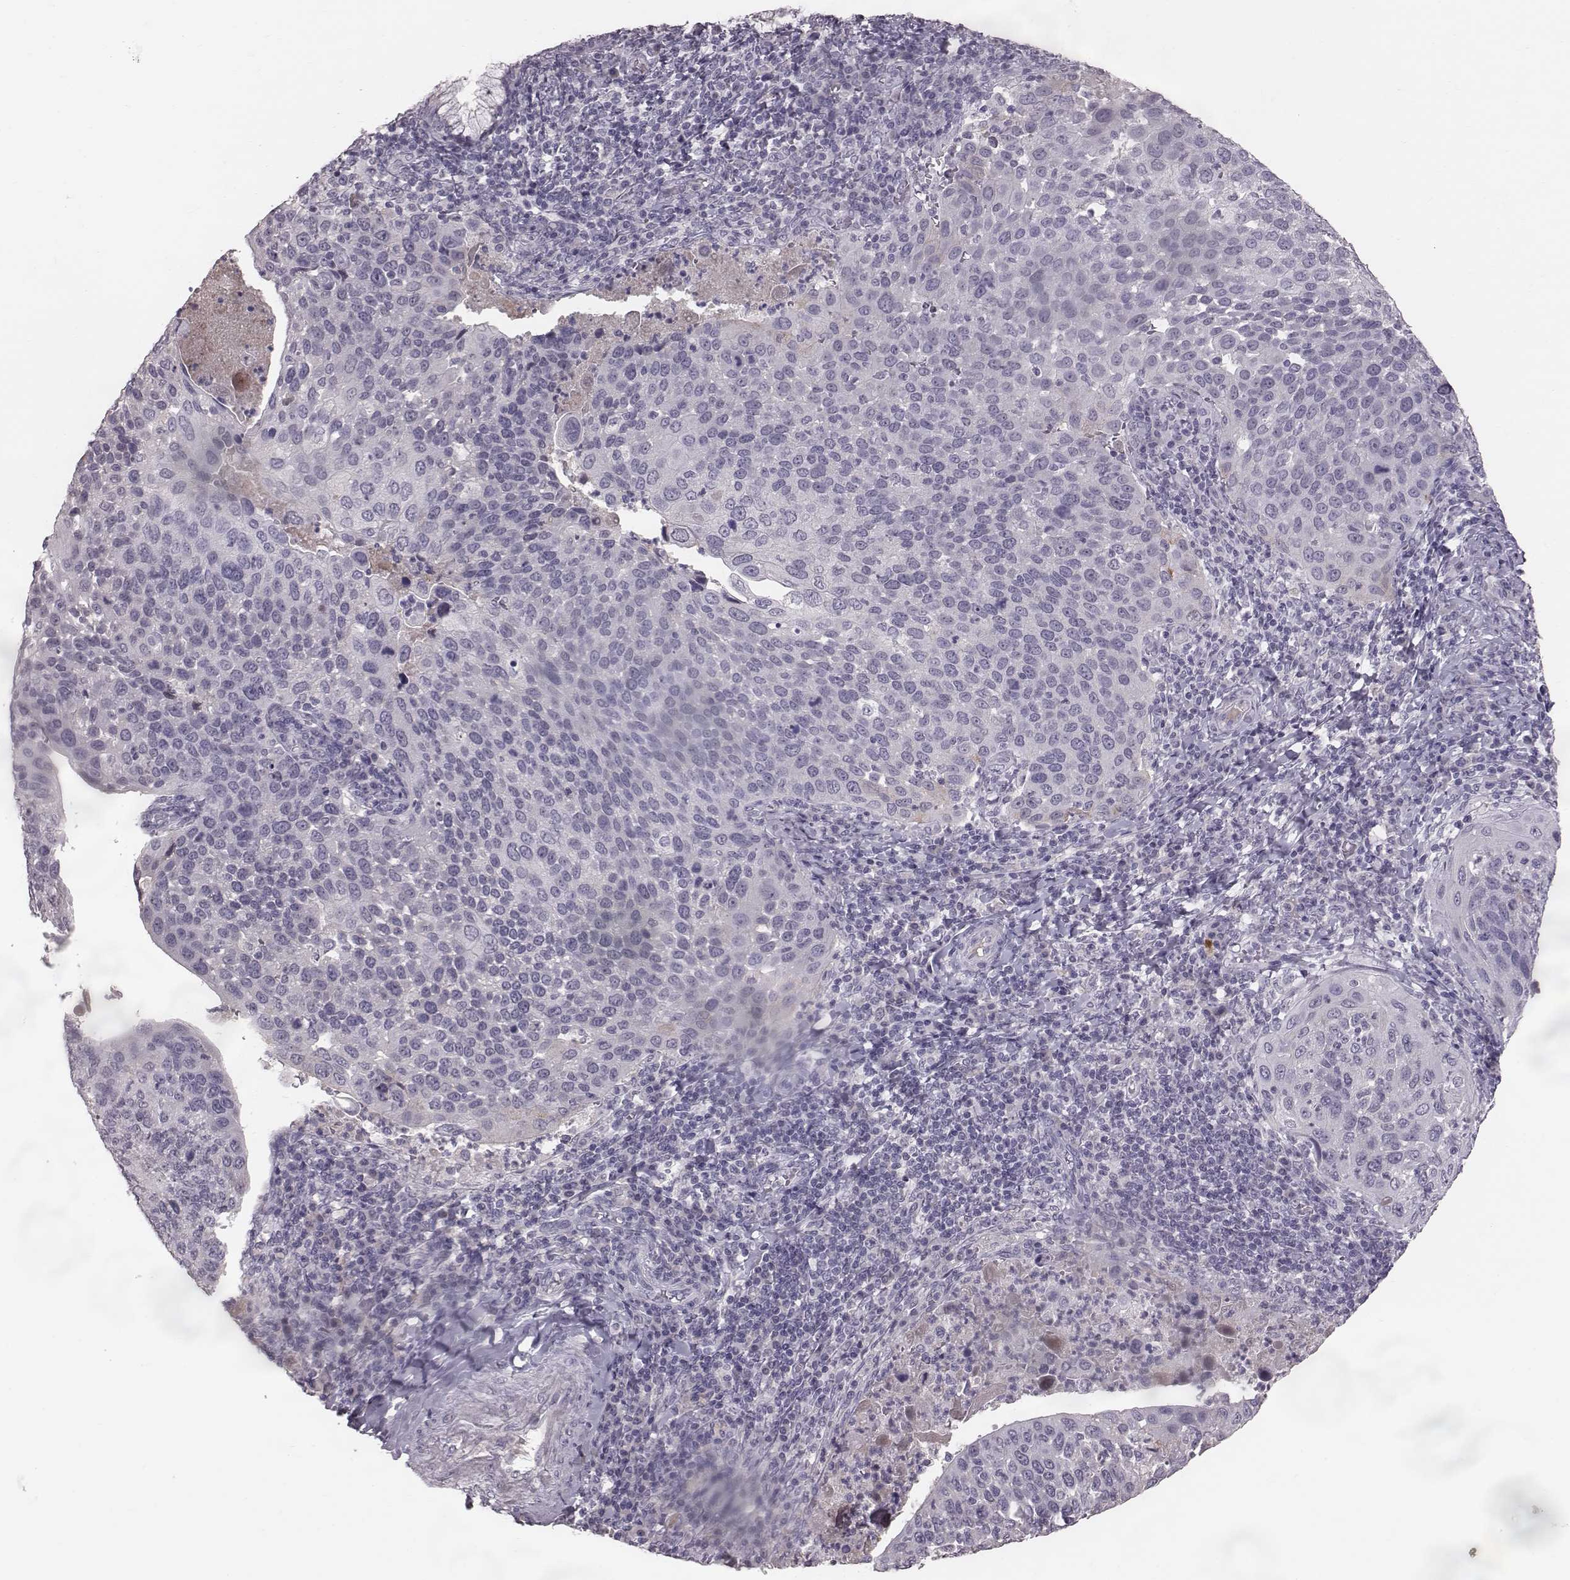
{"staining": {"intensity": "negative", "quantity": "none", "location": "none"}, "tissue": "cervical cancer", "cell_type": "Tumor cells", "image_type": "cancer", "snomed": [{"axis": "morphology", "description": "Squamous cell carcinoma, NOS"}, {"axis": "topography", "description": "Cervix"}], "caption": "Cervical cancer (squamous cell carcinoma) was stained to show a protein in brown. There is no significant expression in tumor cells.", "gene": "CFTR", "patient": {"sex": "female", "age": 54}}